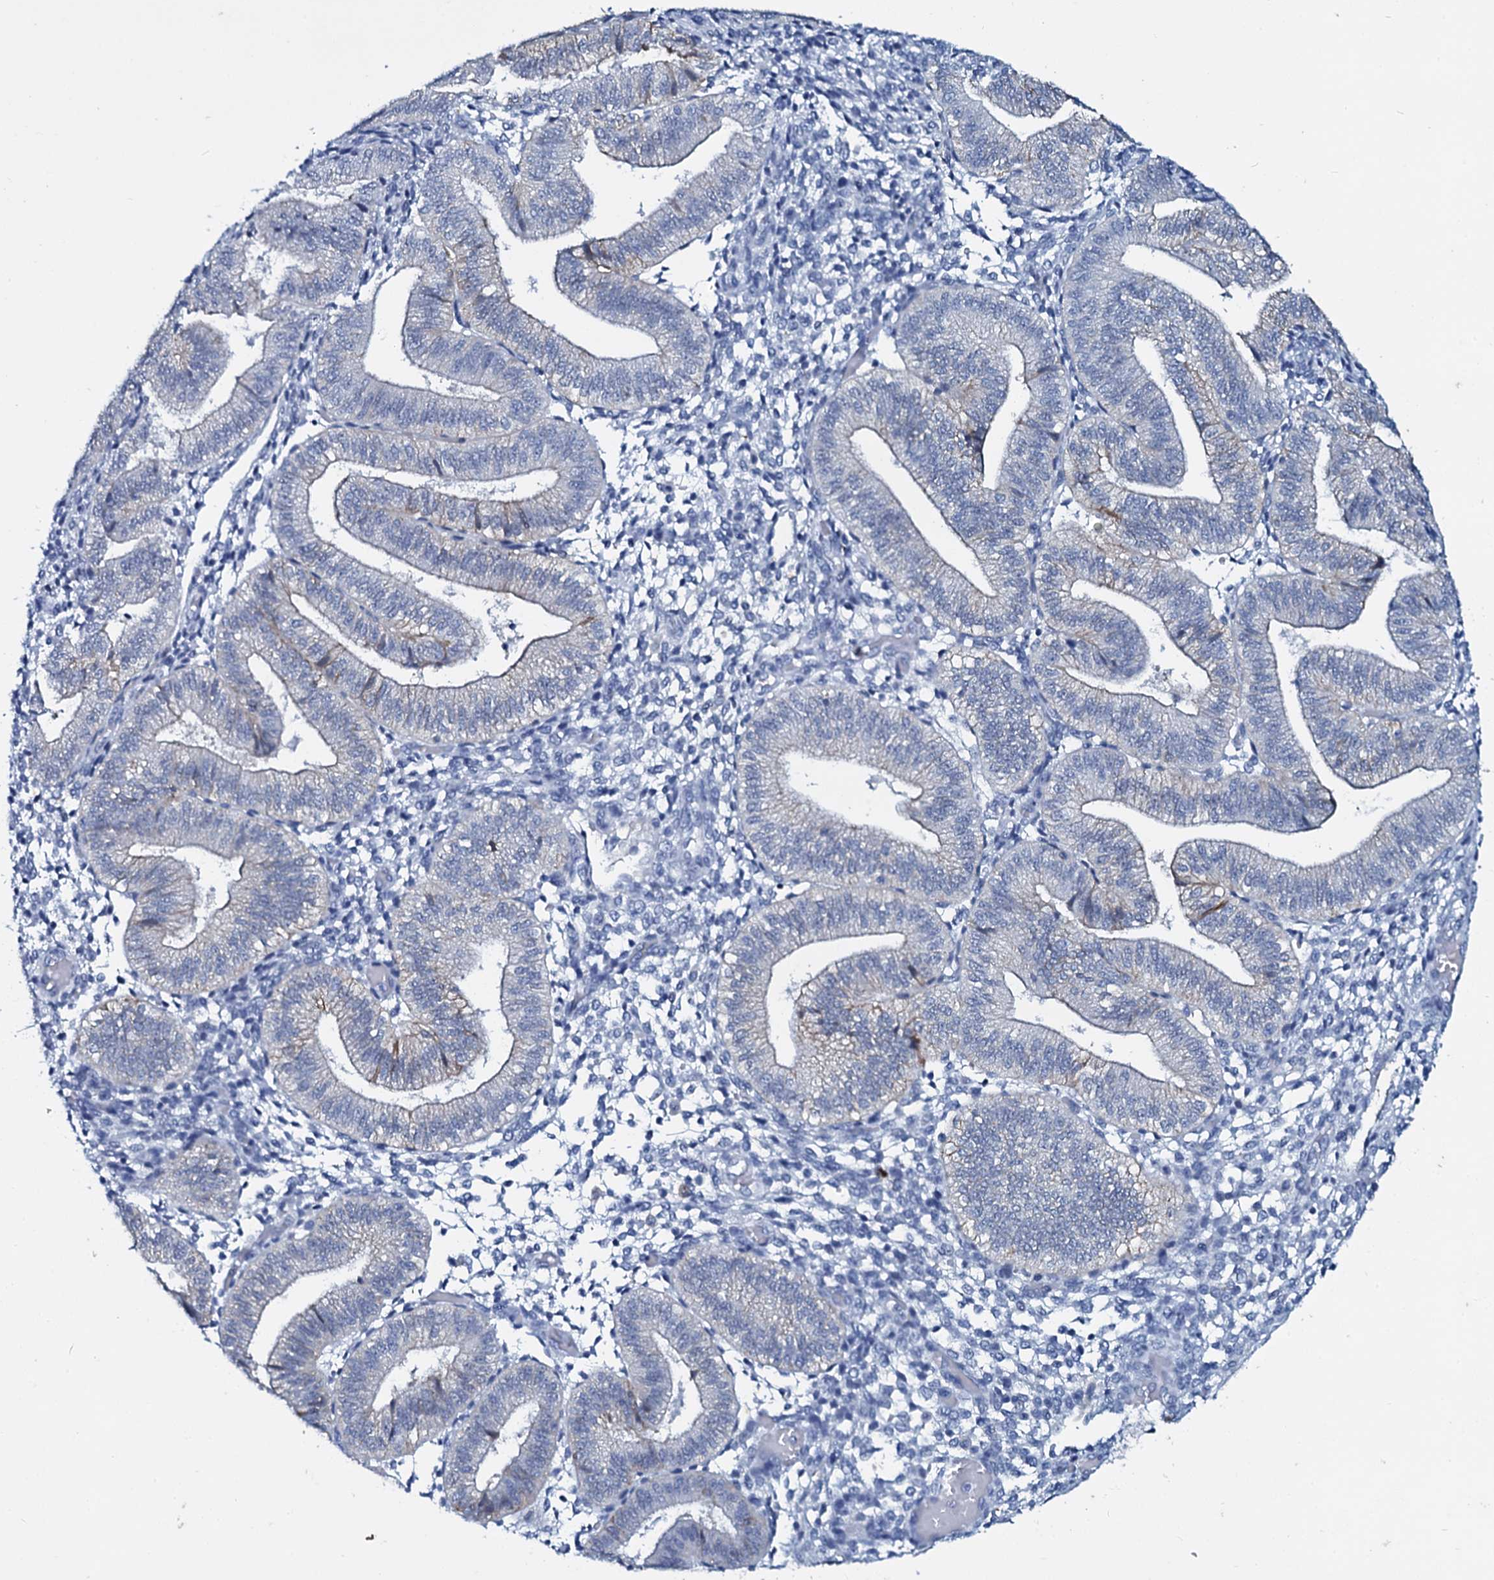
{"staining": {"intensity": "negative", "quantity": "none", "location": "none"}, "tissue": "endometrium", "cell_type": "Cells in endometrial stroma", "image_type": "normal", "snomed": [{"axis": "morphology", "description": "Normal tissue, NOS"}, {"axis": "topography", "description": "Endometrium"}], "caption": "IHC image of unremarkable endometrium stained for a protein (brown), which shows no expression in cells in endometrial stroma. (DAB (3,3'-diaminobenzidine) immunohistochemistry (IHC) visualized using brightfield microscopy, high magnification).", "gene": "SLC4A7", "patient": {"sex": "female", "age": 34}}